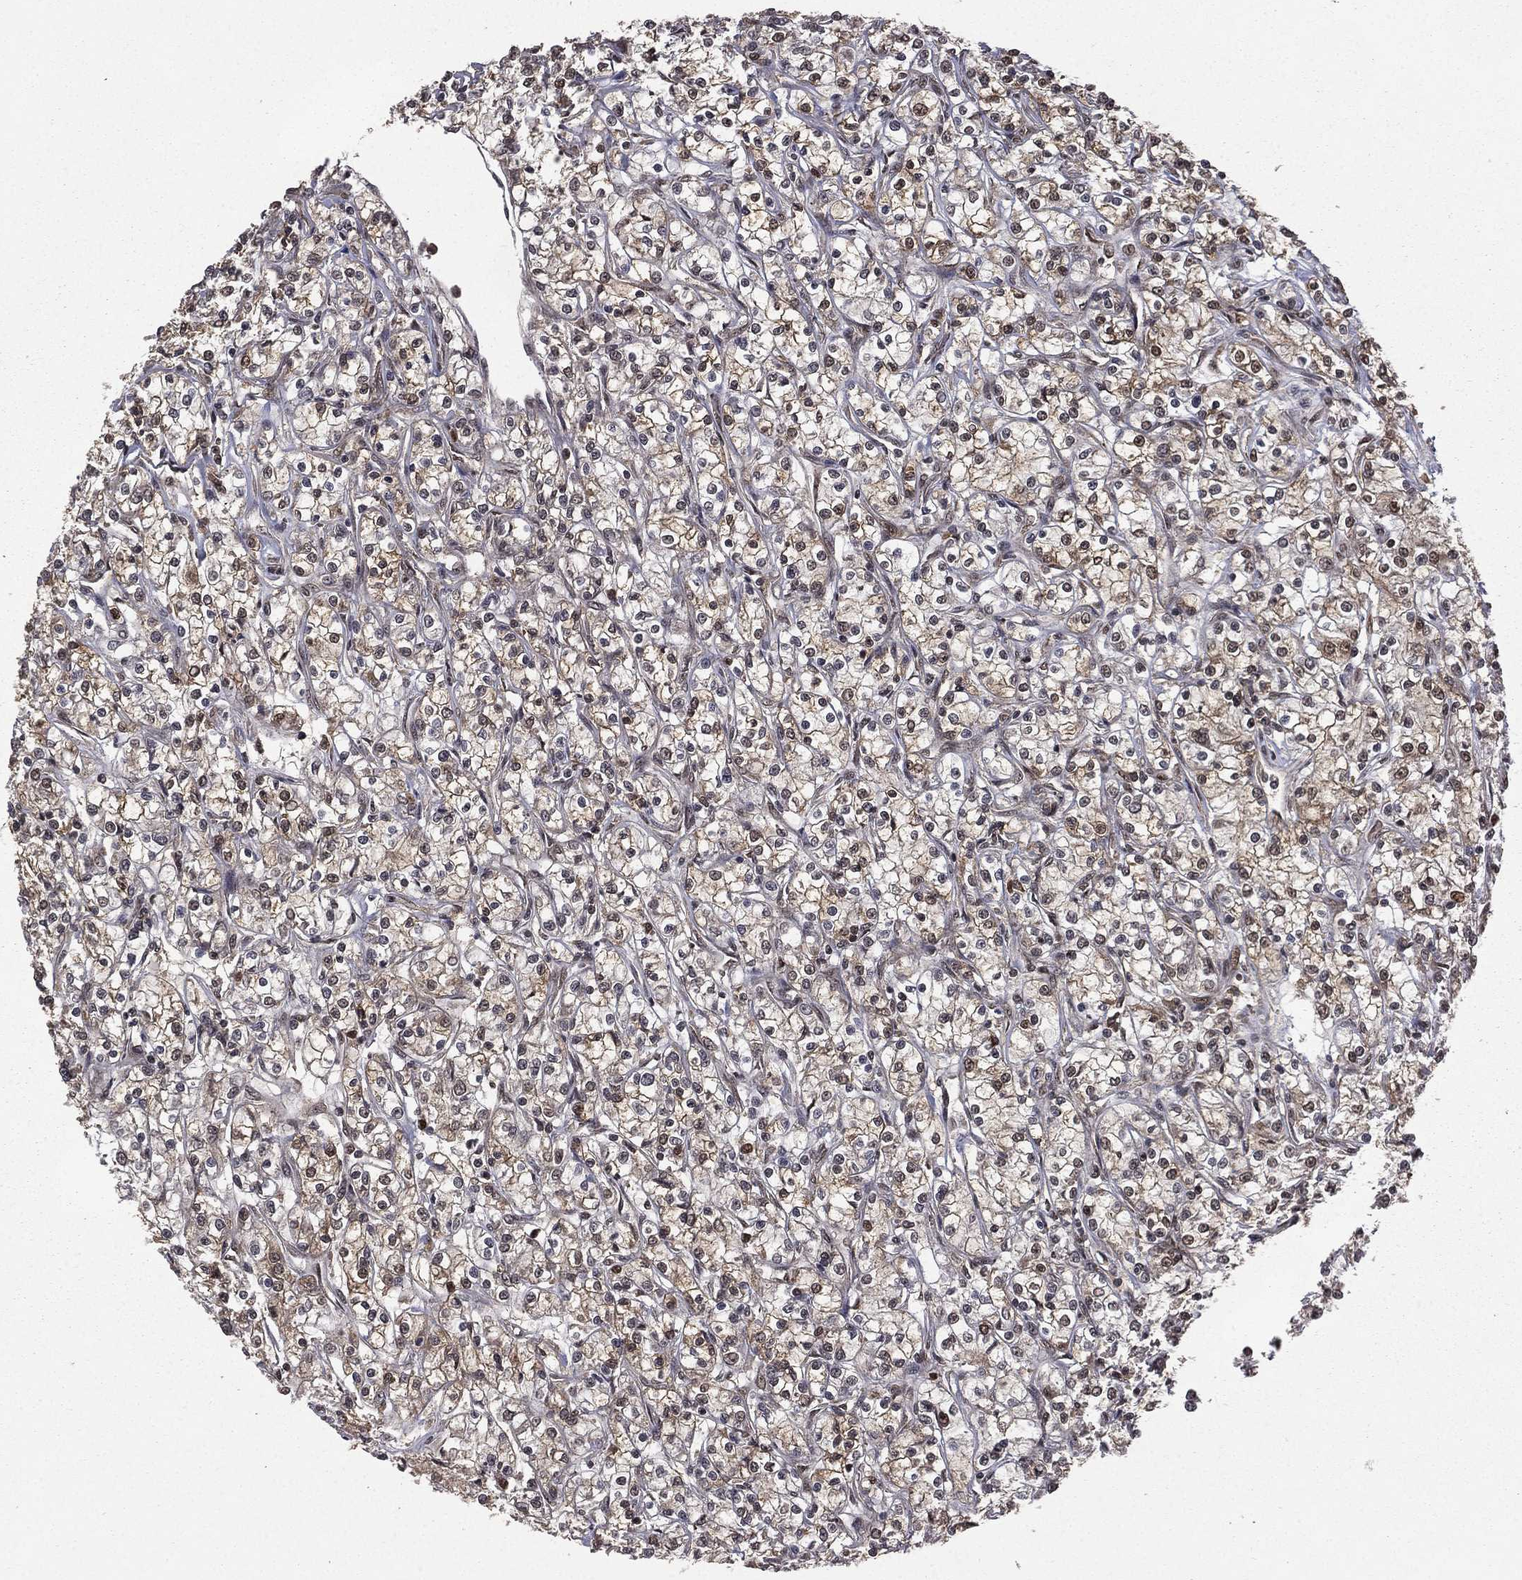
{"staining": {"intensity": "moderate", "quantity": "25%-75%", "location": "nuclear"}, "tissue": "renal cancer", "cell_type": "Tumor cells", "image_type": "cancer", "snomed": [{"axis": "morphology", "description": "Adenocarcinoma, NOS"}, {"axis": "topography", "description": "Kidney"}], "caption": "IHC micrograph of neoplastic tissue: human renal adenocarcinoma stained using immunohistochemistry reveals medium levels of moderate protein expression localized specifically in the nuclear of tumor cells, appearing as a nuclear brown color.", "gene": "JMJD6", "patient": {"sex": "female", "age": 59}}